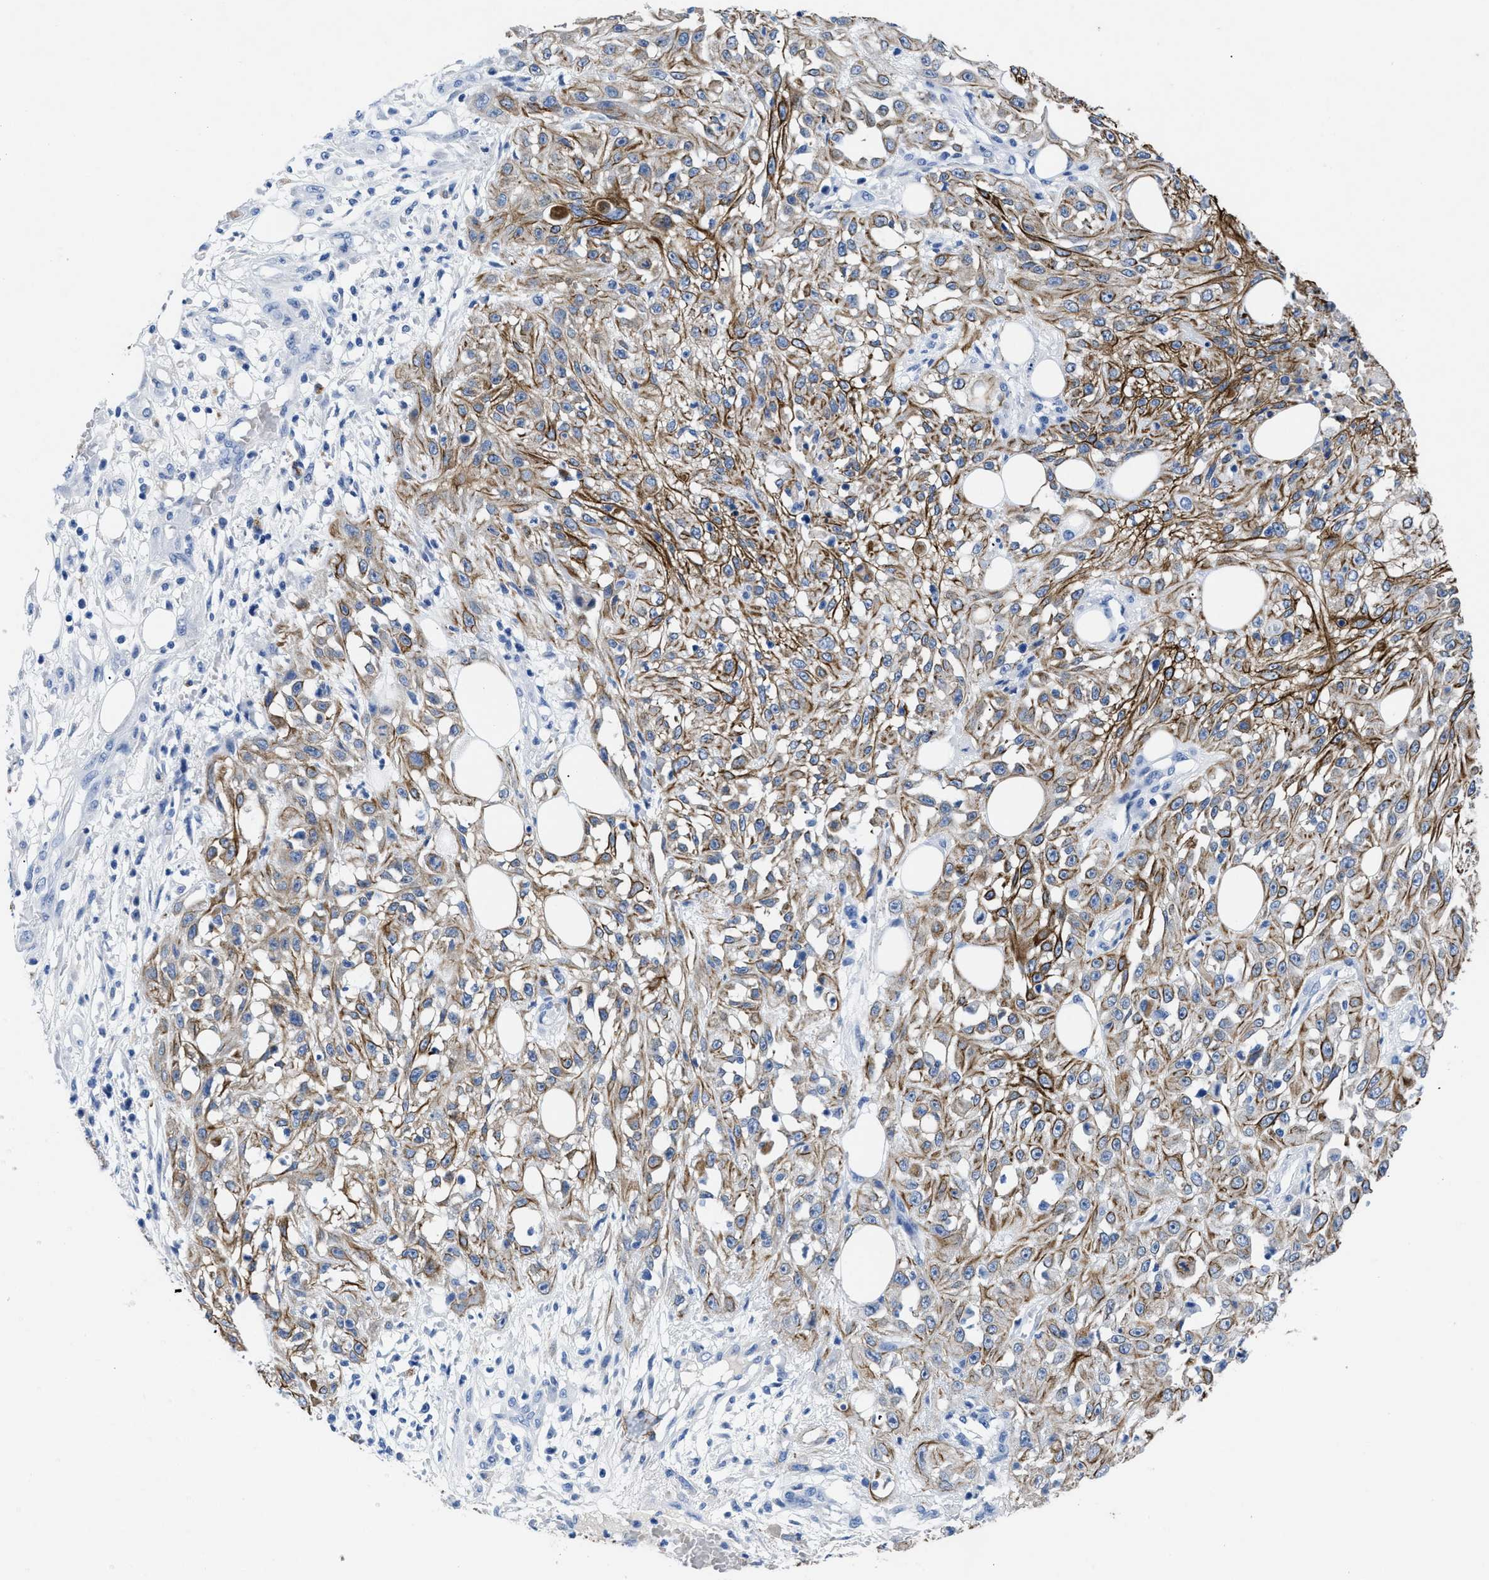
{"staining": {"intensity": "strong", "quantity": "25%-75%", "location": "cytoplasmic/membranous"}, "tissue": "skin cancer", "cell_type": "Tumor cells", "image_type": "cancer", "snomed": [{"axis": "morphology", "description": "Squamous cell carcinoma, NOS"}, {"axis": "morphology", "description": "Squamous cell carcinoma, metastatic, NOS"}, {"axis": "topography", "description": "Skin"}, {"axis": "topography", "description": "Lymph node"}], "caption": "Tumor cells show high levels of strong cytoplasmic/membranous positivity in approximately 25%-75% of cells in skin cancer (metastatic squamous cell carcinoma). The staining is performed using DAB brown chromogen to label protein expression. The nuclei are counter-stained blue using hematoxylin.", "gene": "TMEM68", "patient": {"sex": "male", "age": 75}}